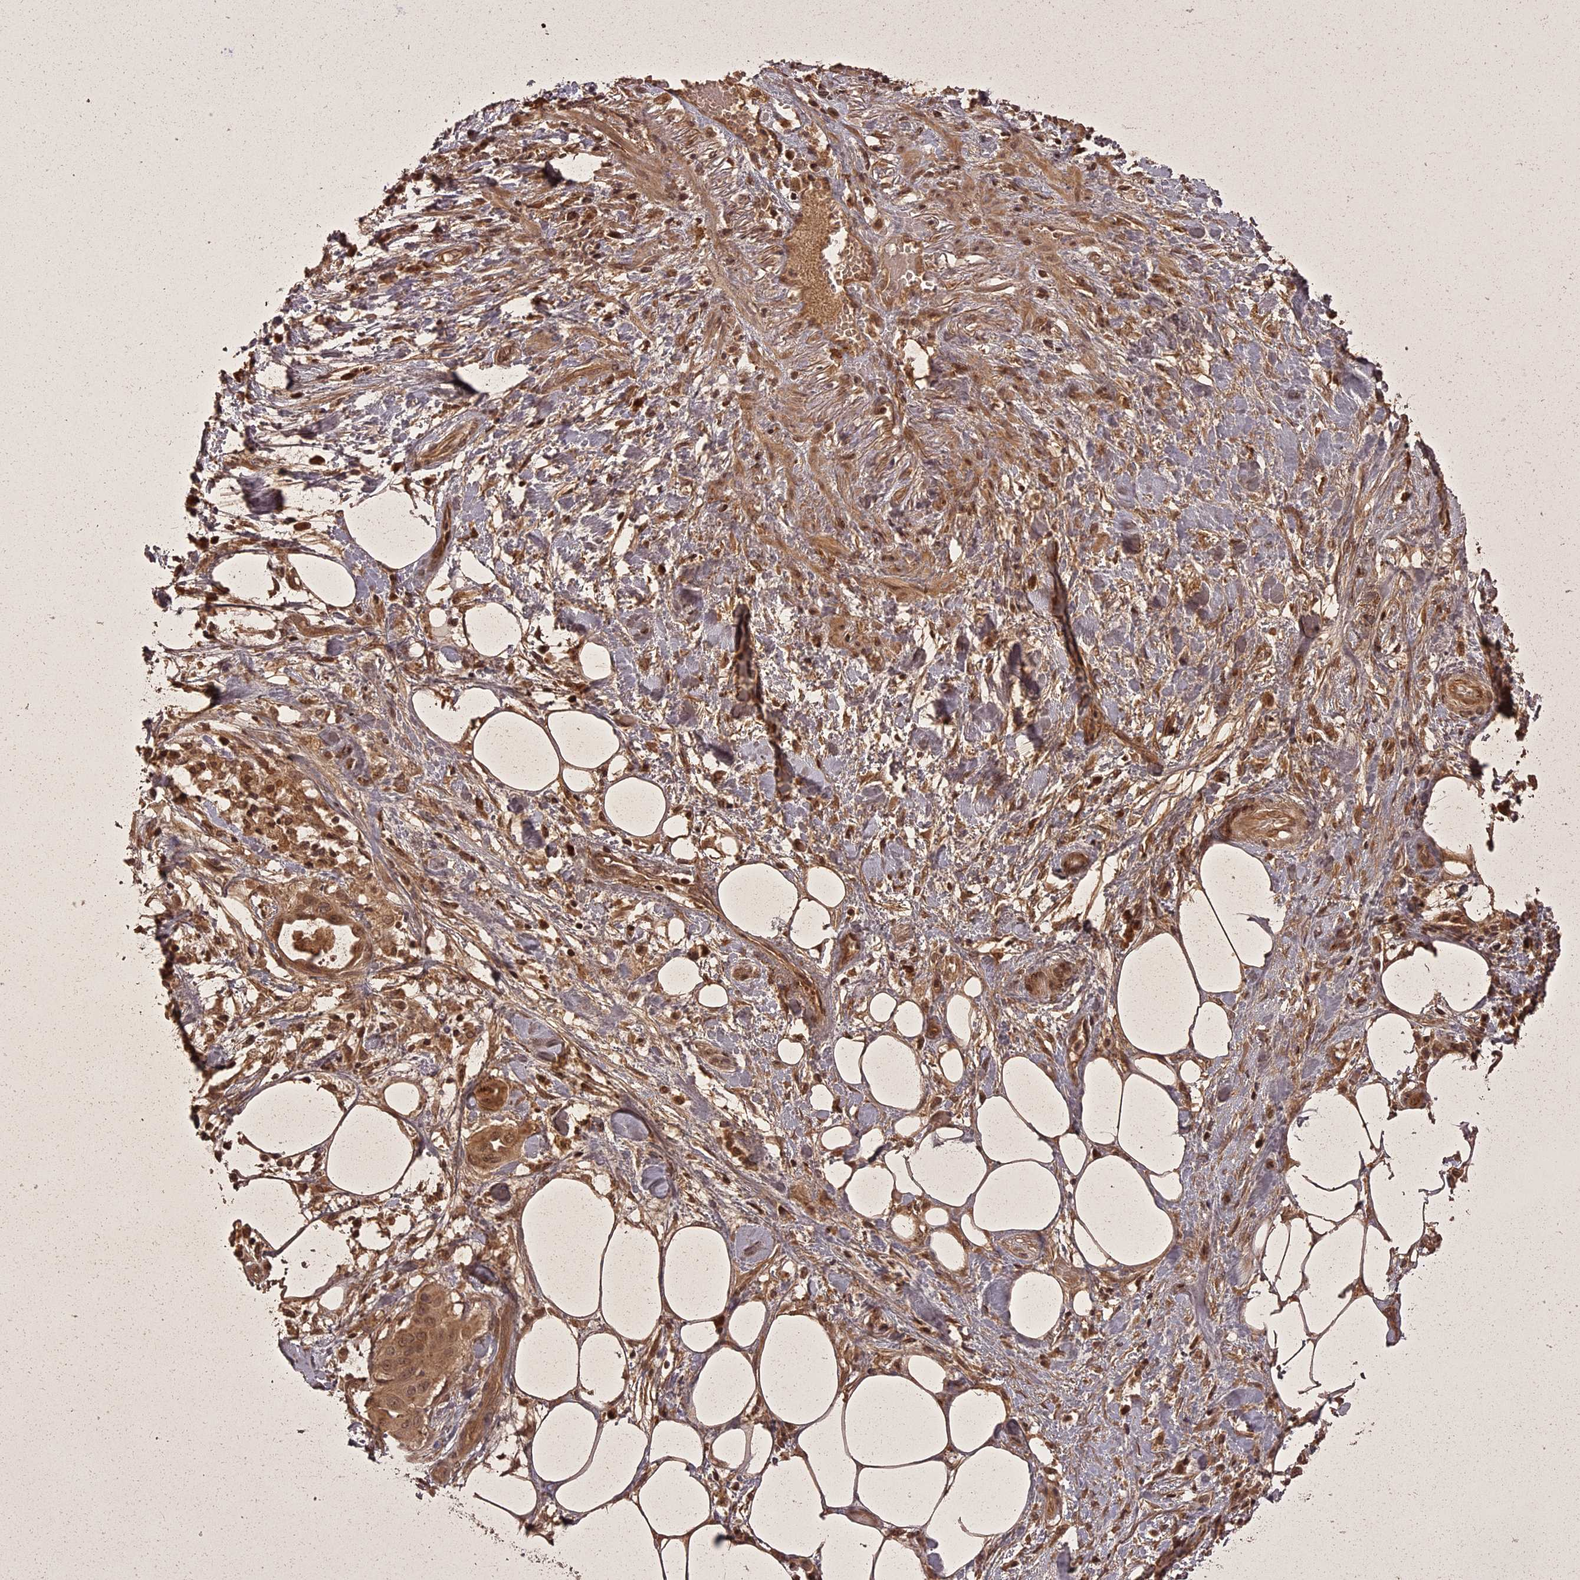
{"staining": {"intensity": "moderate", "quantity": ">75%", "location": "cytoplasmic/membranous,nuclear"}, "tissue": "pancreatic cancer", "cell_type": "Tumor cells", "image_type": "cancer", "snomed": [{"axis": "morphology", "description": "Adenocarcinoma, NOS"}, {"axis": "topography", "description": "Pancreas"}], "caption": "Pancreatic cancer tissue exhibits moderate cytoplasmic/membranous and nuclear positivity in about >75% of tumor cells", "gene": "ING5", "patient": {"sex": "male", "age": 68}}